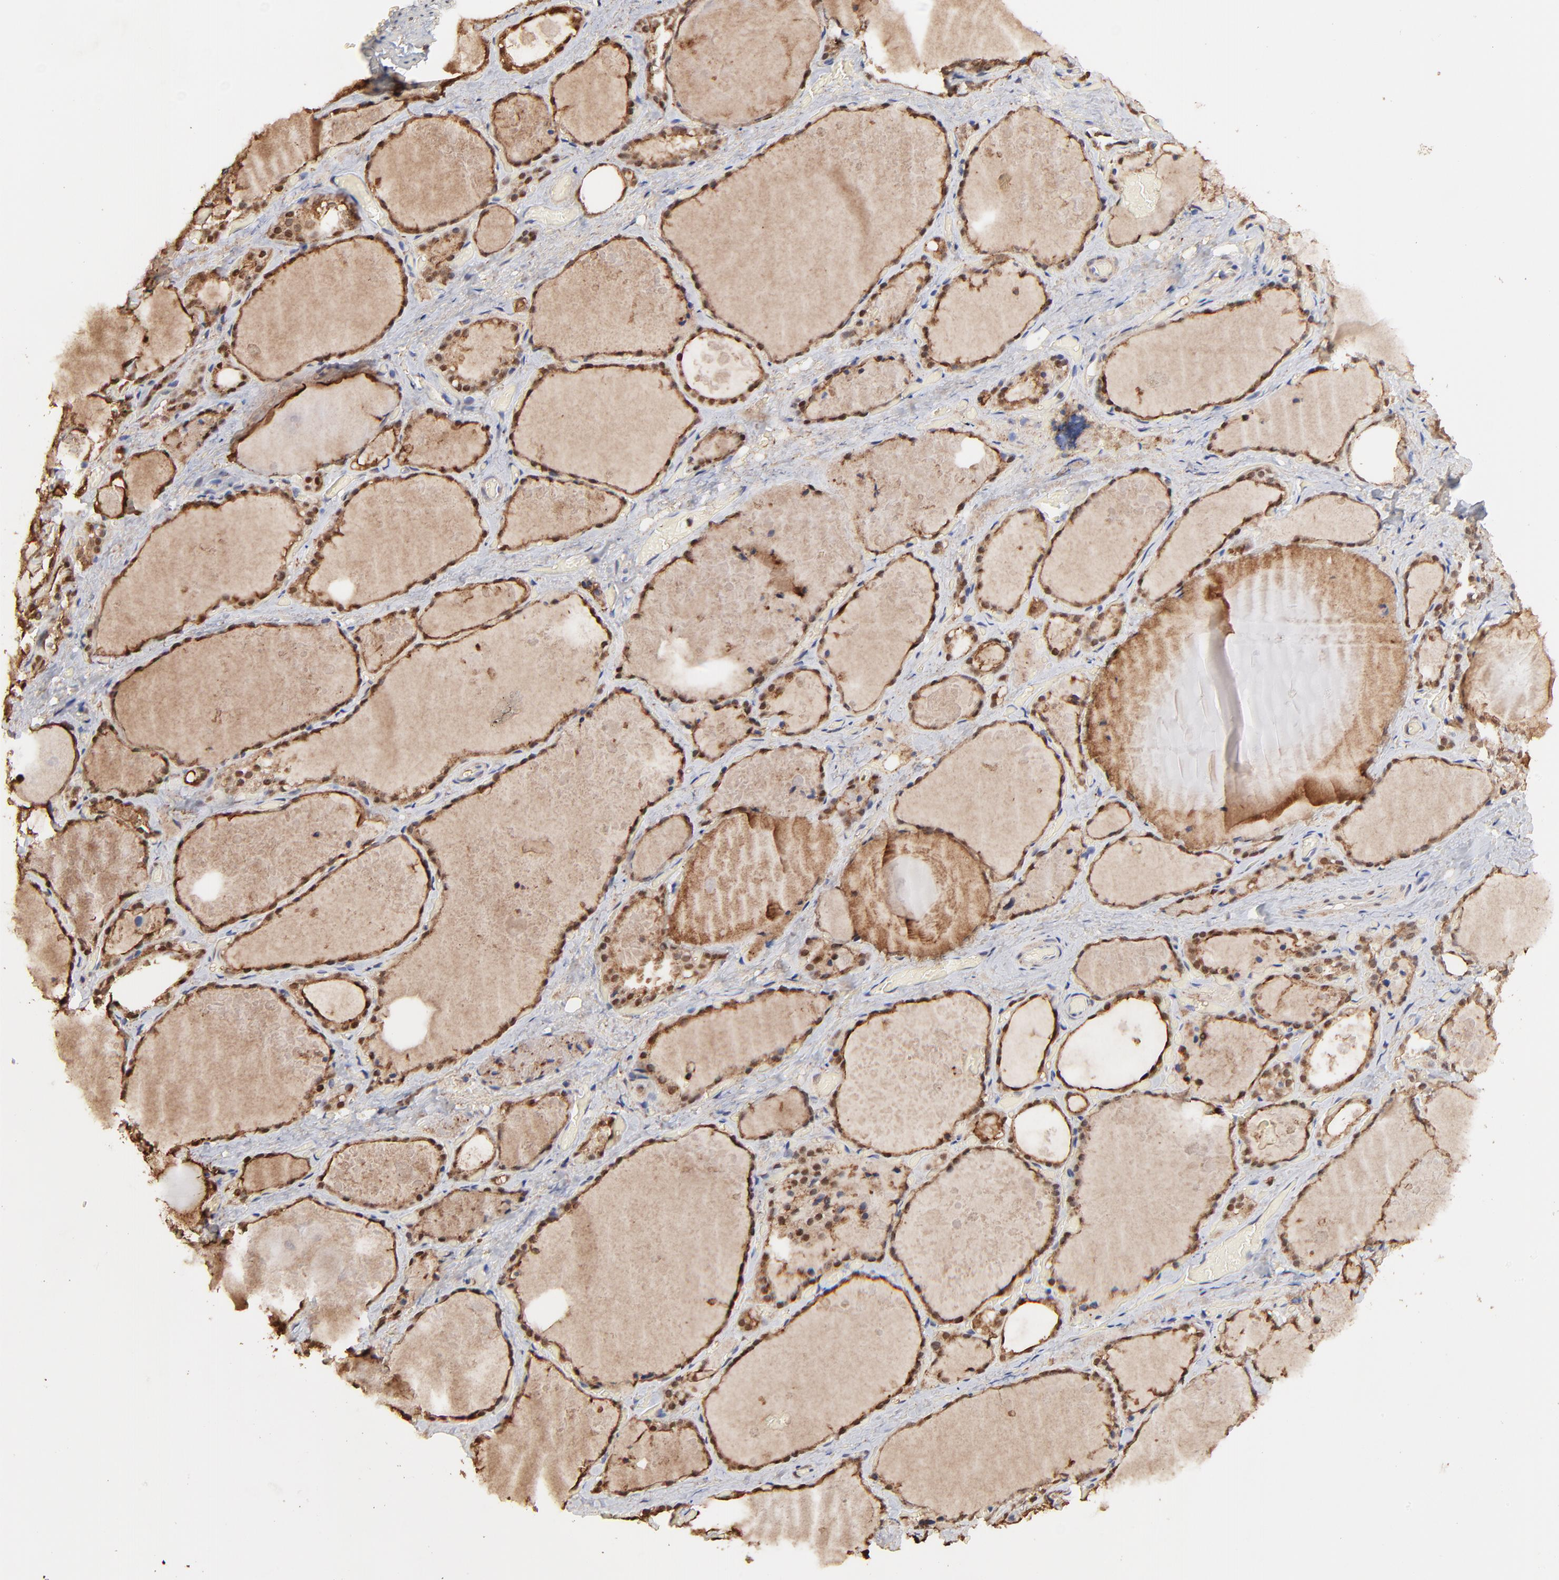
{"staining": {"intensity": "moderate", "quantity": ">75%", "location": "cytoplasmic/membranous,nuclear"}, "tissue": "thyroid gland", "cell_type": "Glandular cells", "image_type": "normal", "snomed": [{"axis": "morphology", "description": "Normal tissue, NOS"}, {"axis": "topography", "description": "Thyroid gland"}], "caption": "This image displays immunohistochemistry staining of normal thyroid gland, with medium moderate cytoplasmic/membranous,nuclear positivity in approximately >75% of glandular cells.", "gene": "BIRC5", "patient": {"sex": "male", "age": 61}}